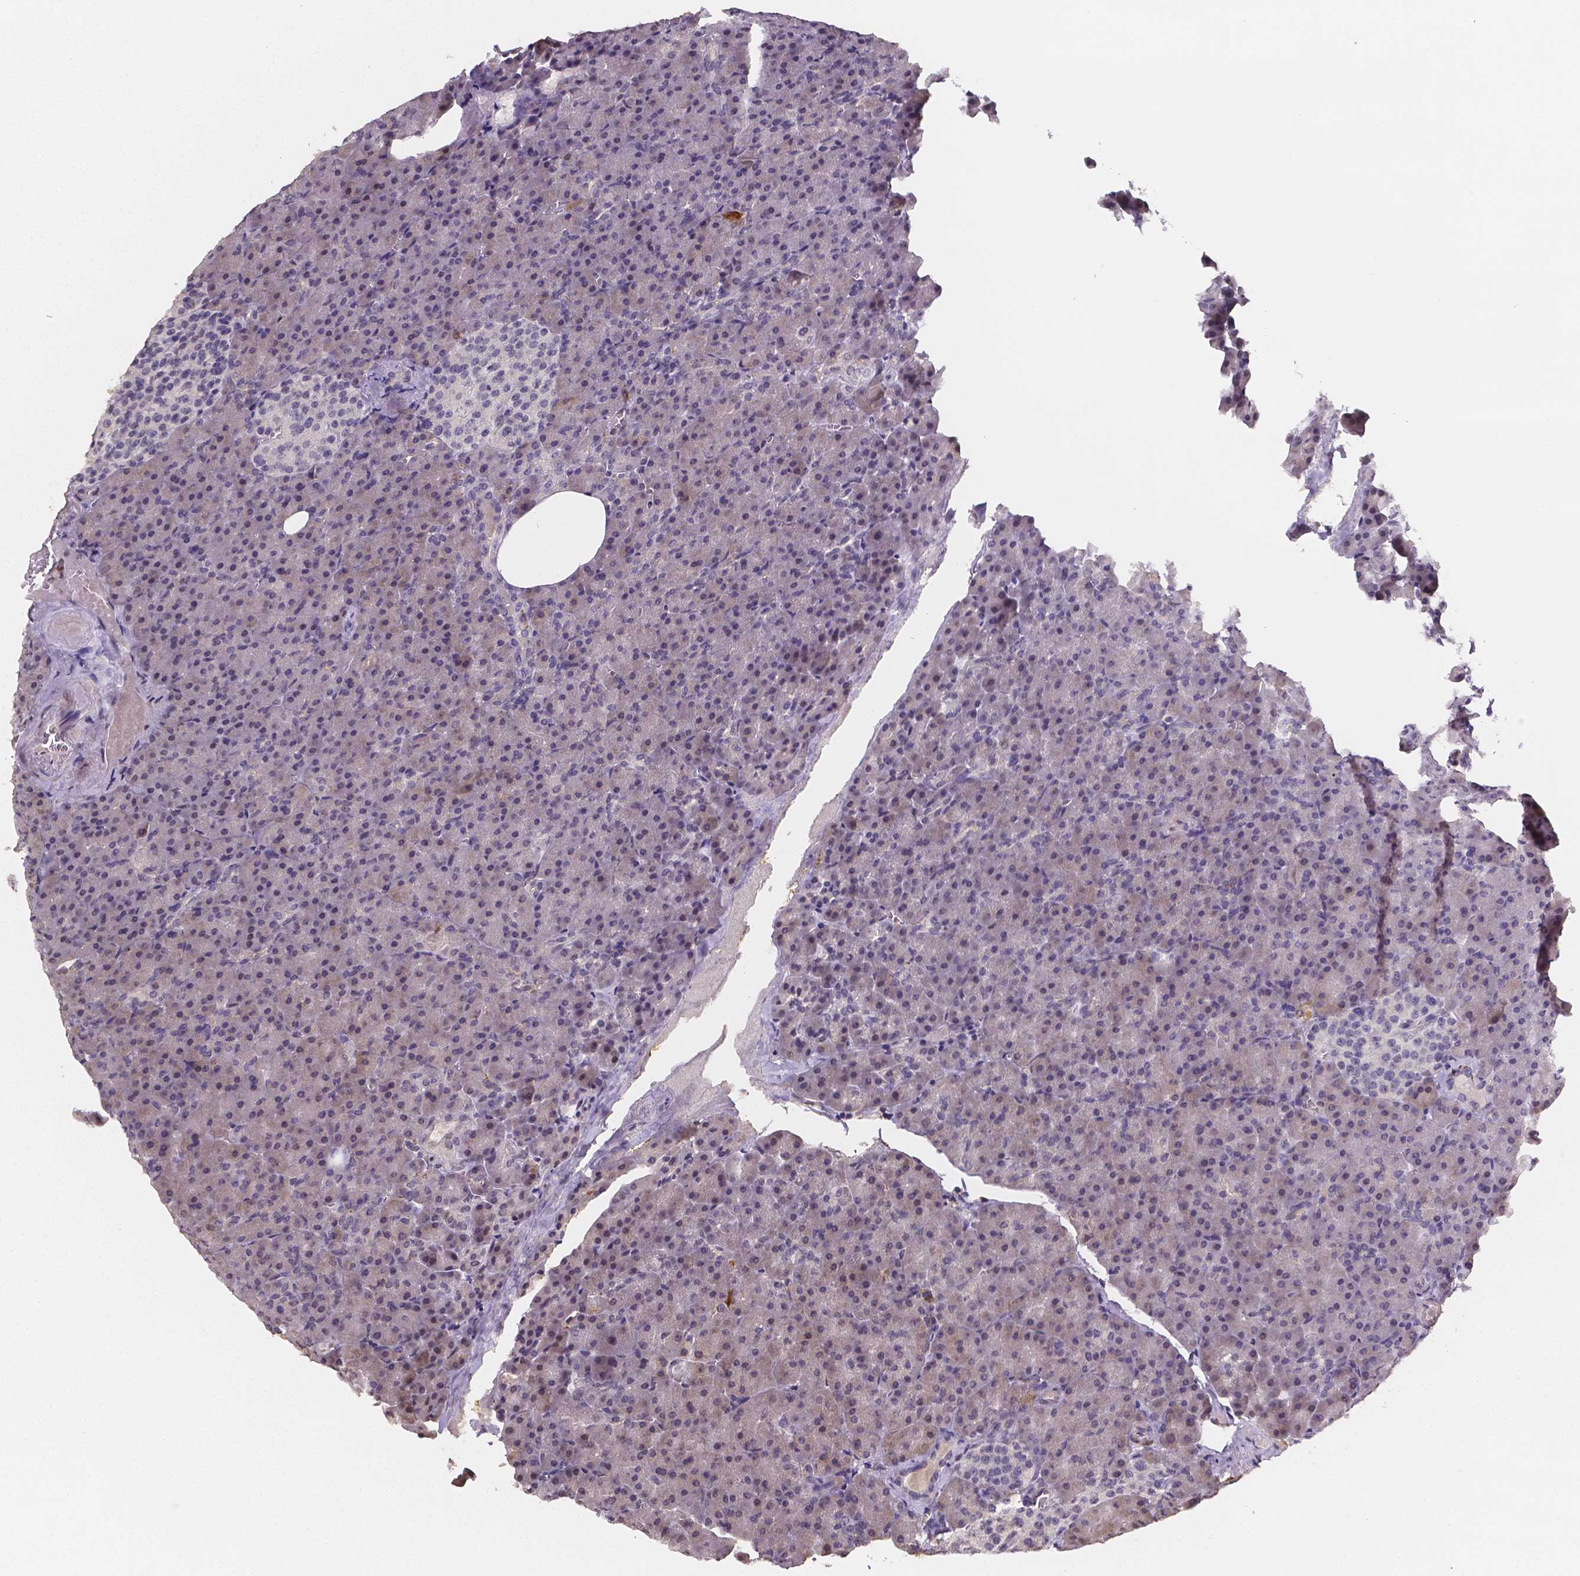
{"staining": {"intensity": "negative", "quantity": "none", "location": "none"}, "tissue": "pancreas", "cell_type": "Exocrine glandular cells", "image_type": "normal", "snomed": [{"axis": "morphology", "description": "Normal tissue, NOS"}, {"axis": "topography", "description": "Pancreas"}], "caption": "An immunohistochemistry (IHC) histopathology image of normal pancreas is shown. There is no staining in exocrine glandular cells of pancreas.", "gene": "NRGN", "patient": {"sex": "female", "age": 74}}